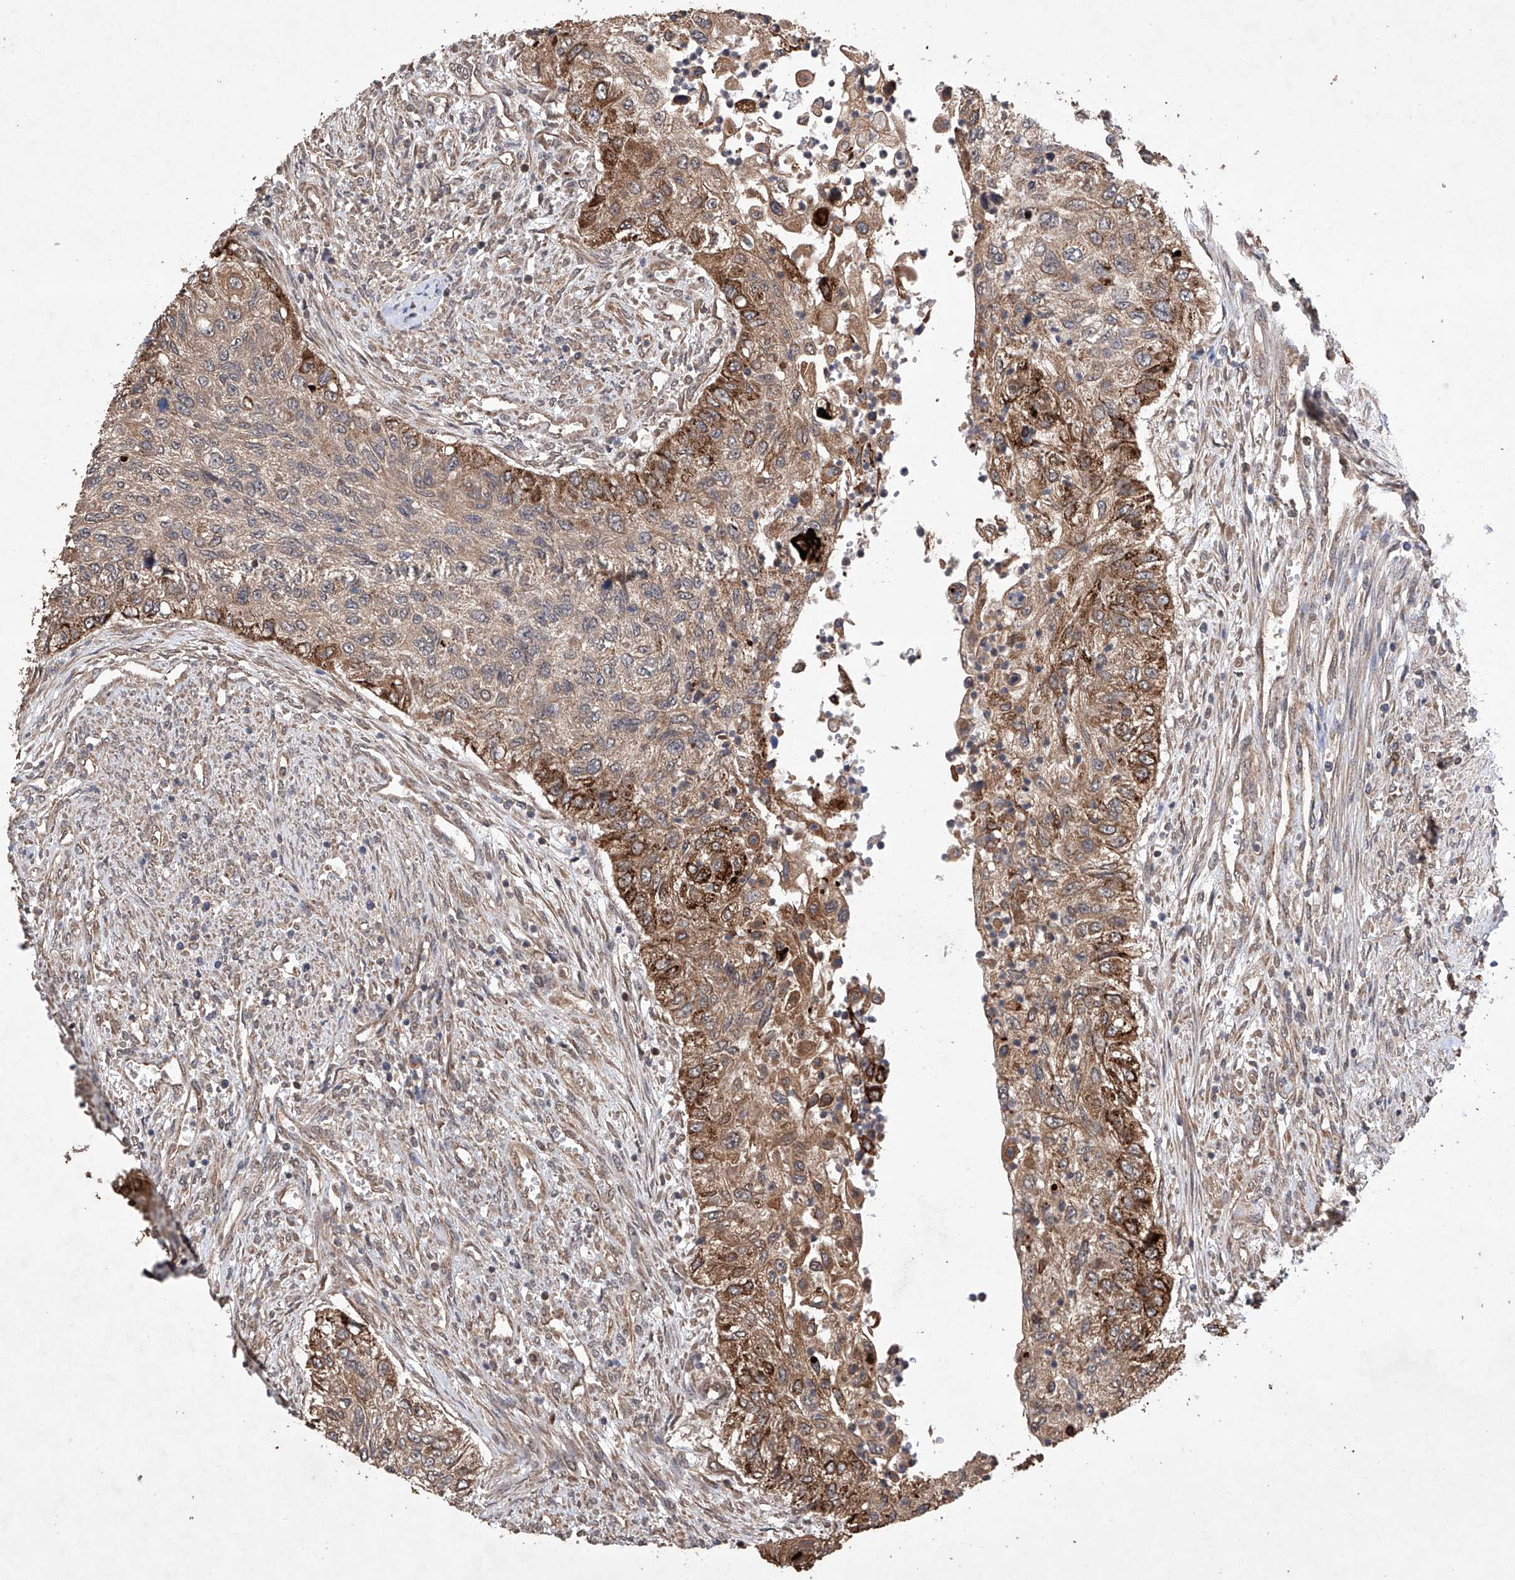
{"staining": {"intensity": "moderate", "quantity": ">75%", "location": "cytoplasmic/membranous"}, "tissue": "urothelial cancer", "cell_type": "Tumor cells", "image_type": "cancer", "snomed": [{"axis": "morphology", "description": "Urothelial carcinoma, High grade"}, {"axis": "topography", "description": "Urinary bladder"}], "caption": "The histopathology image exhibits immunohistochemical staining of urothelial carcinoma (high-grade). There is moderate cytoplasmic/membranous positivity is appreciated in approximately >75% of tumor cells.", "gene": "LURAP1", "patient": {"sex": "female", "age": 60}}